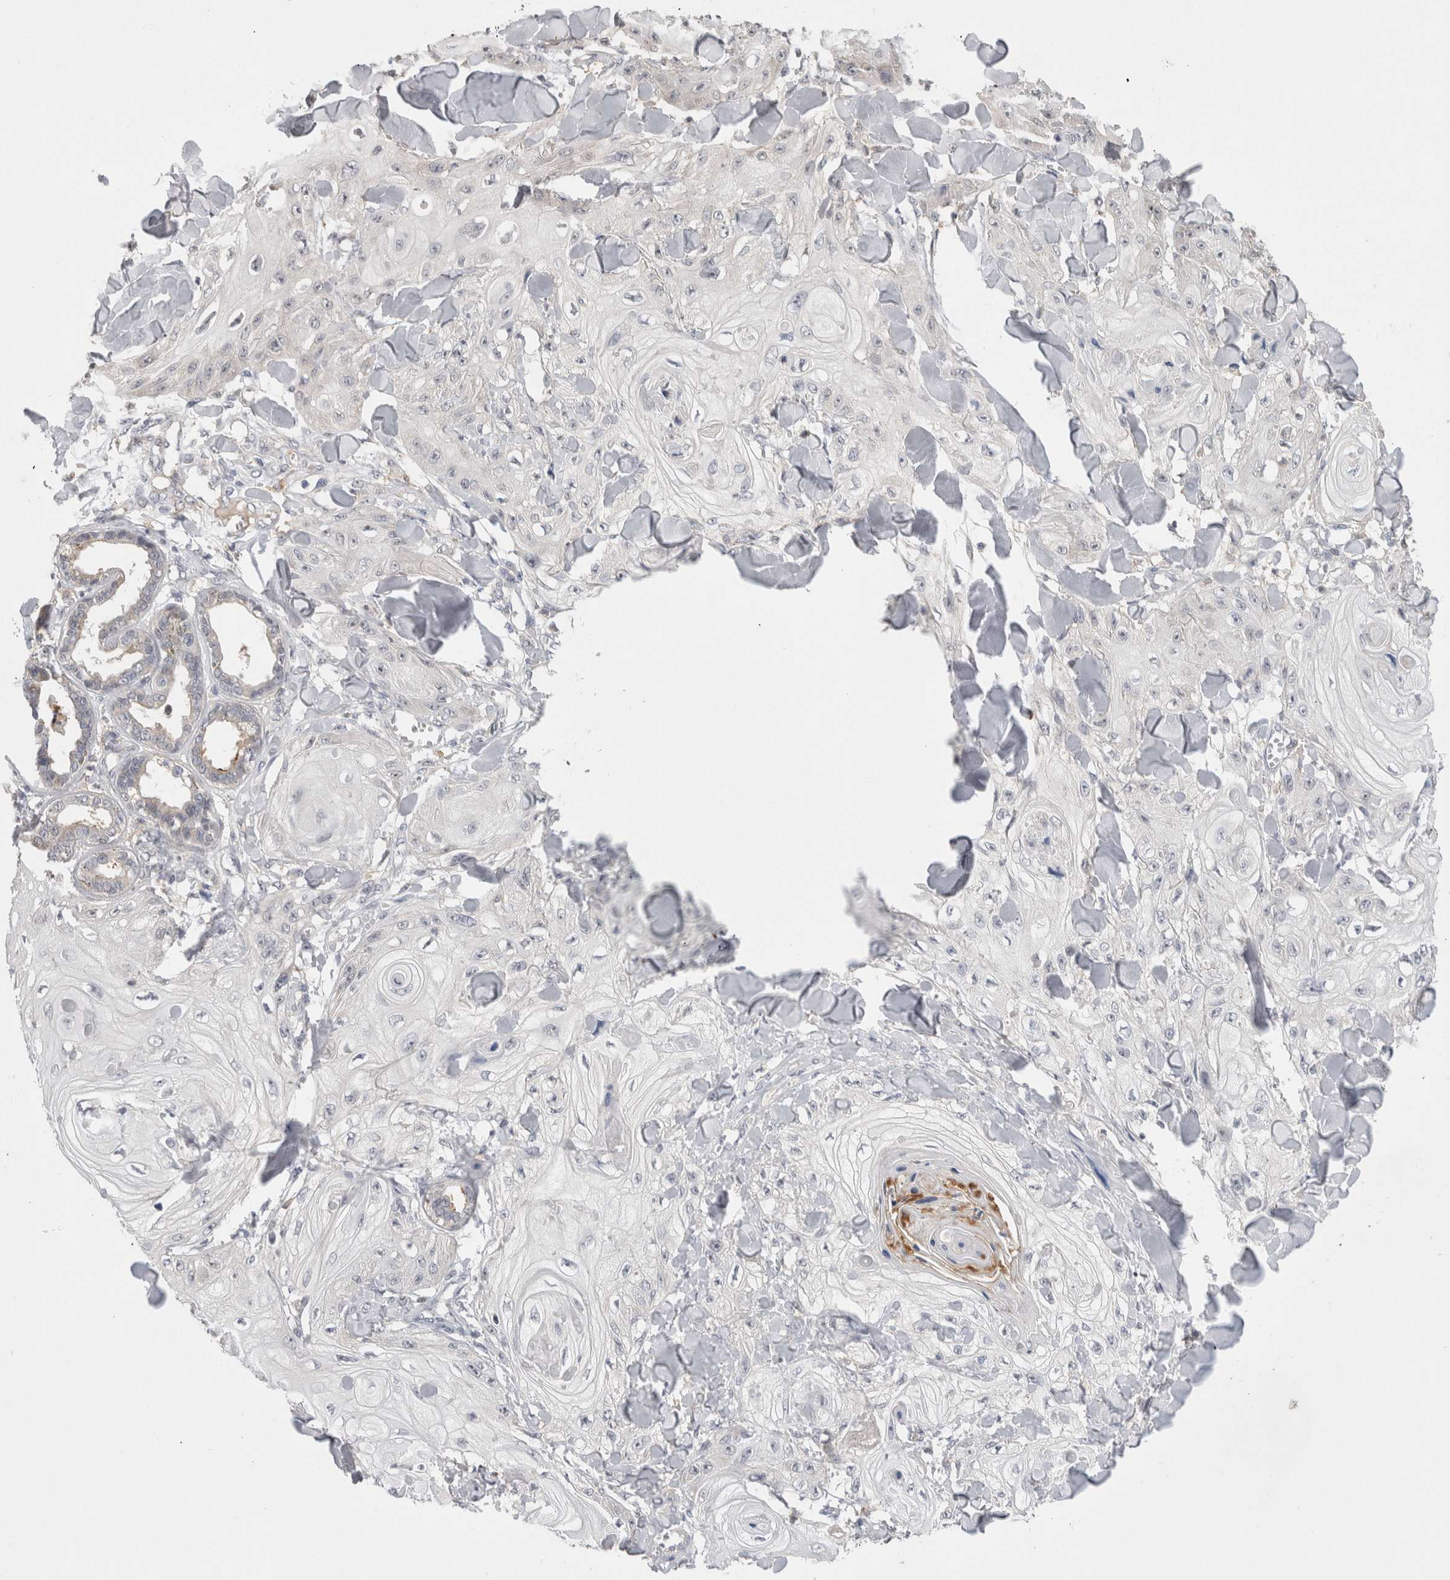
{"staining": {"intensity": "negative", "quantity": "none", "location": "none"}, "tissue": "skin cancer", "cell_type": "Tumor cells", "image_type": "cancer", "snomed": [{"axis": "morphology", "description": "Squamous cell carcinoma, NOS"}, {"axis": "topography", "description": "Skin"}], "caption": "IHC of human skin squamous cell carcinoma displays no staining in tumor cells. (IHC, brightfield microscopy, high magnification).", "gene": "VSIG4", "patient": {"sex": "male", "age": 74}}